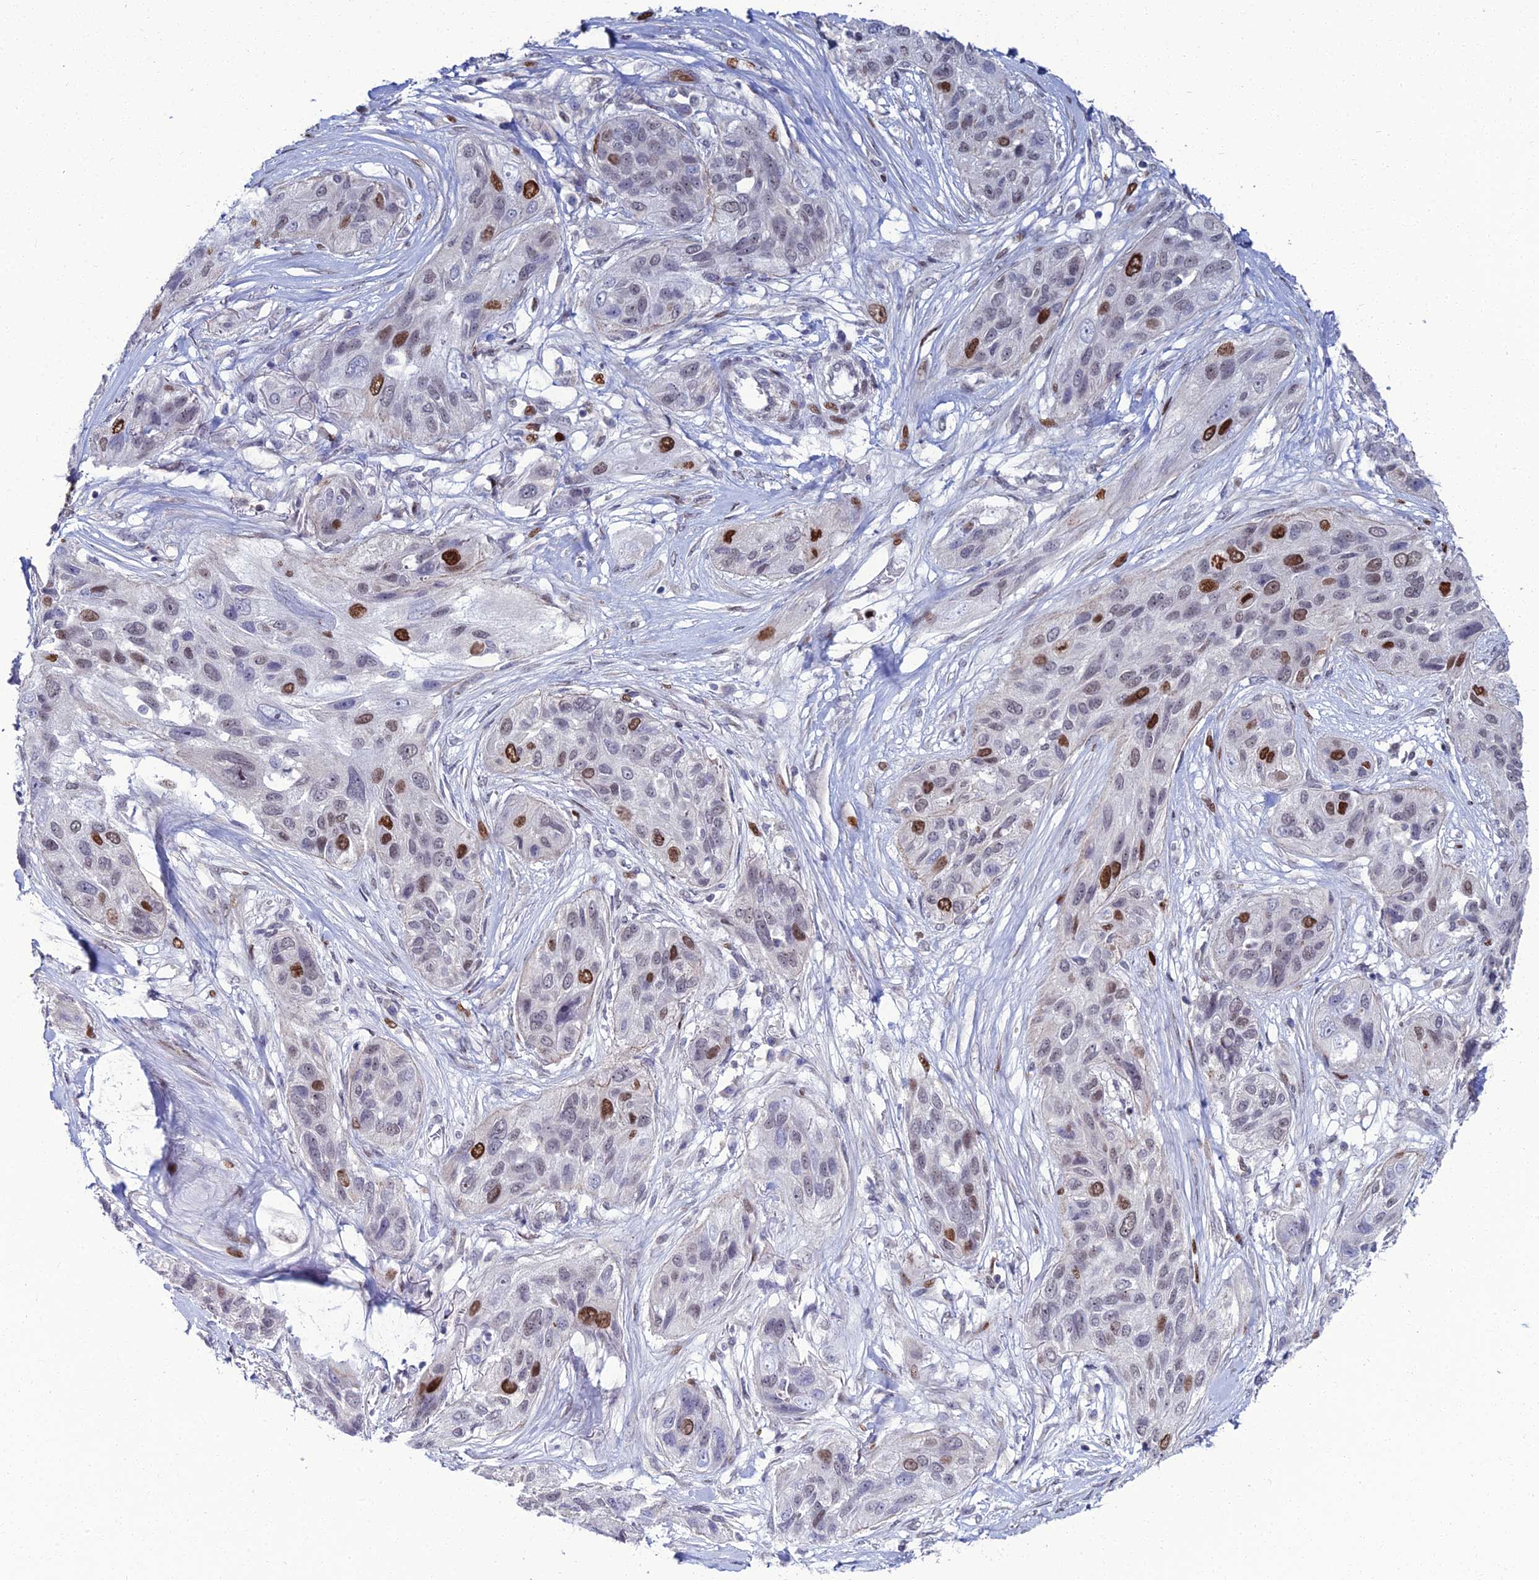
{"staining": {"intensity": "strong", "quantity": "<25%", "location": "nuclear"}, "tissue": "lung cancer", "cell_type": "Tumor cells", "image_type": "cancer", "snomed": [{"axis": "morphology", "description": "Squamous cell carcinoma, NOS"}, {"axis": "topography", "description": "Lung"}], "caption": "DAB immunohistochemical staining of squamous cell carcinoma (lung) displays strong nuclear protein expression in approximately <25% of tumor cells.", "gene": "TAF9B", "patient": {"sex": "female", "age": 70}}